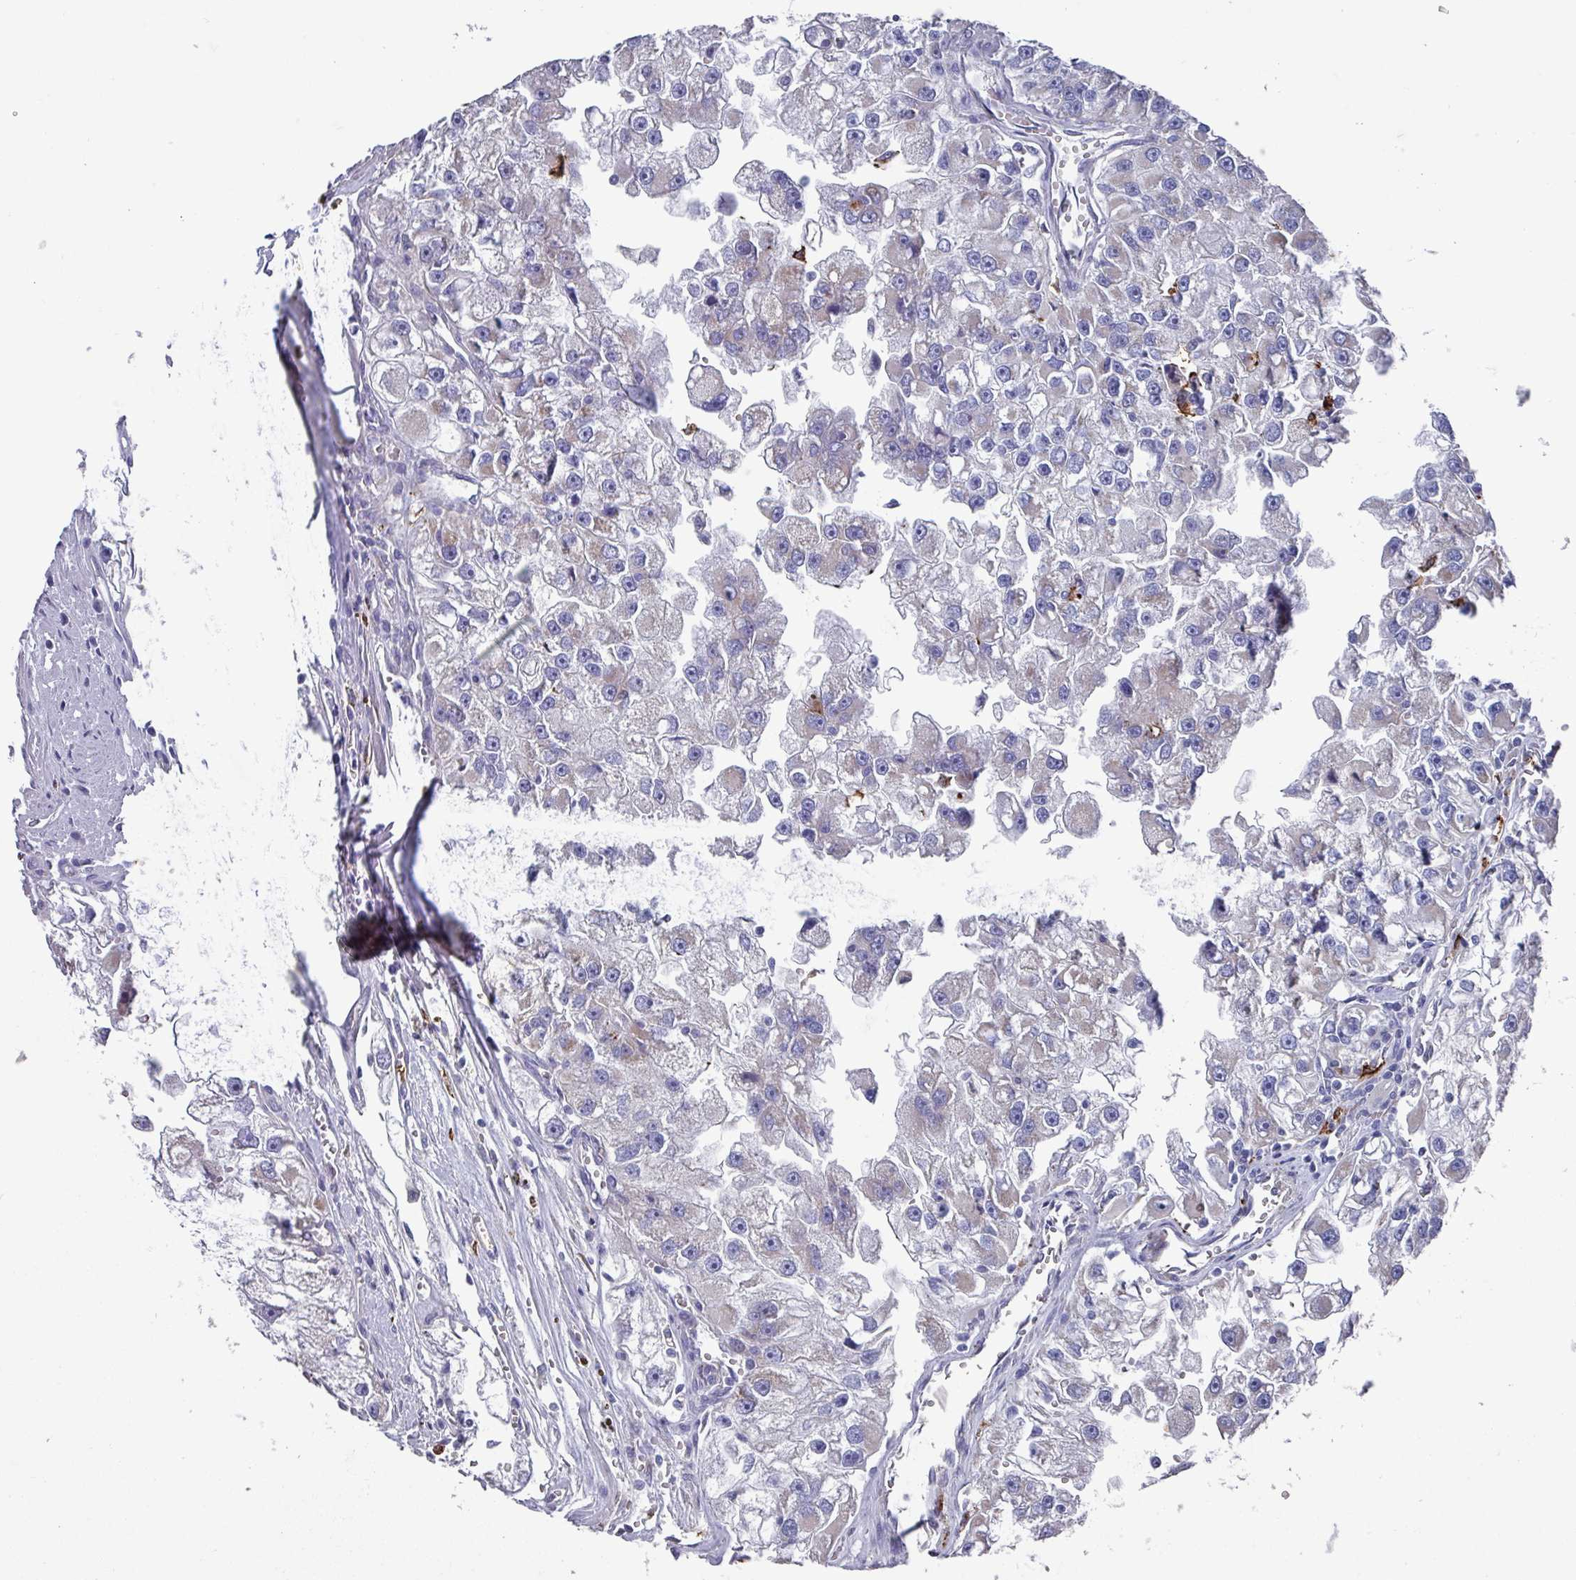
{"staining": {"intensity": "weak", "quantity": "<25%", "location": "cytoplasmic/membranous"}, "tissue": "renal cancer", "cell_type": "Tumor cells", "image_type": "cancer", "snomed": [{"axis": "morphology", "description": "Adenocarcinoma, NOS"}, {"axis": "topography", "description": "Kidney"}], "caption": "Tumor cells show no significant staining in renal cancer (adenocarcinoma).", "gene": "UQCC2", "patient": {"sex": "male", "age": 63}}